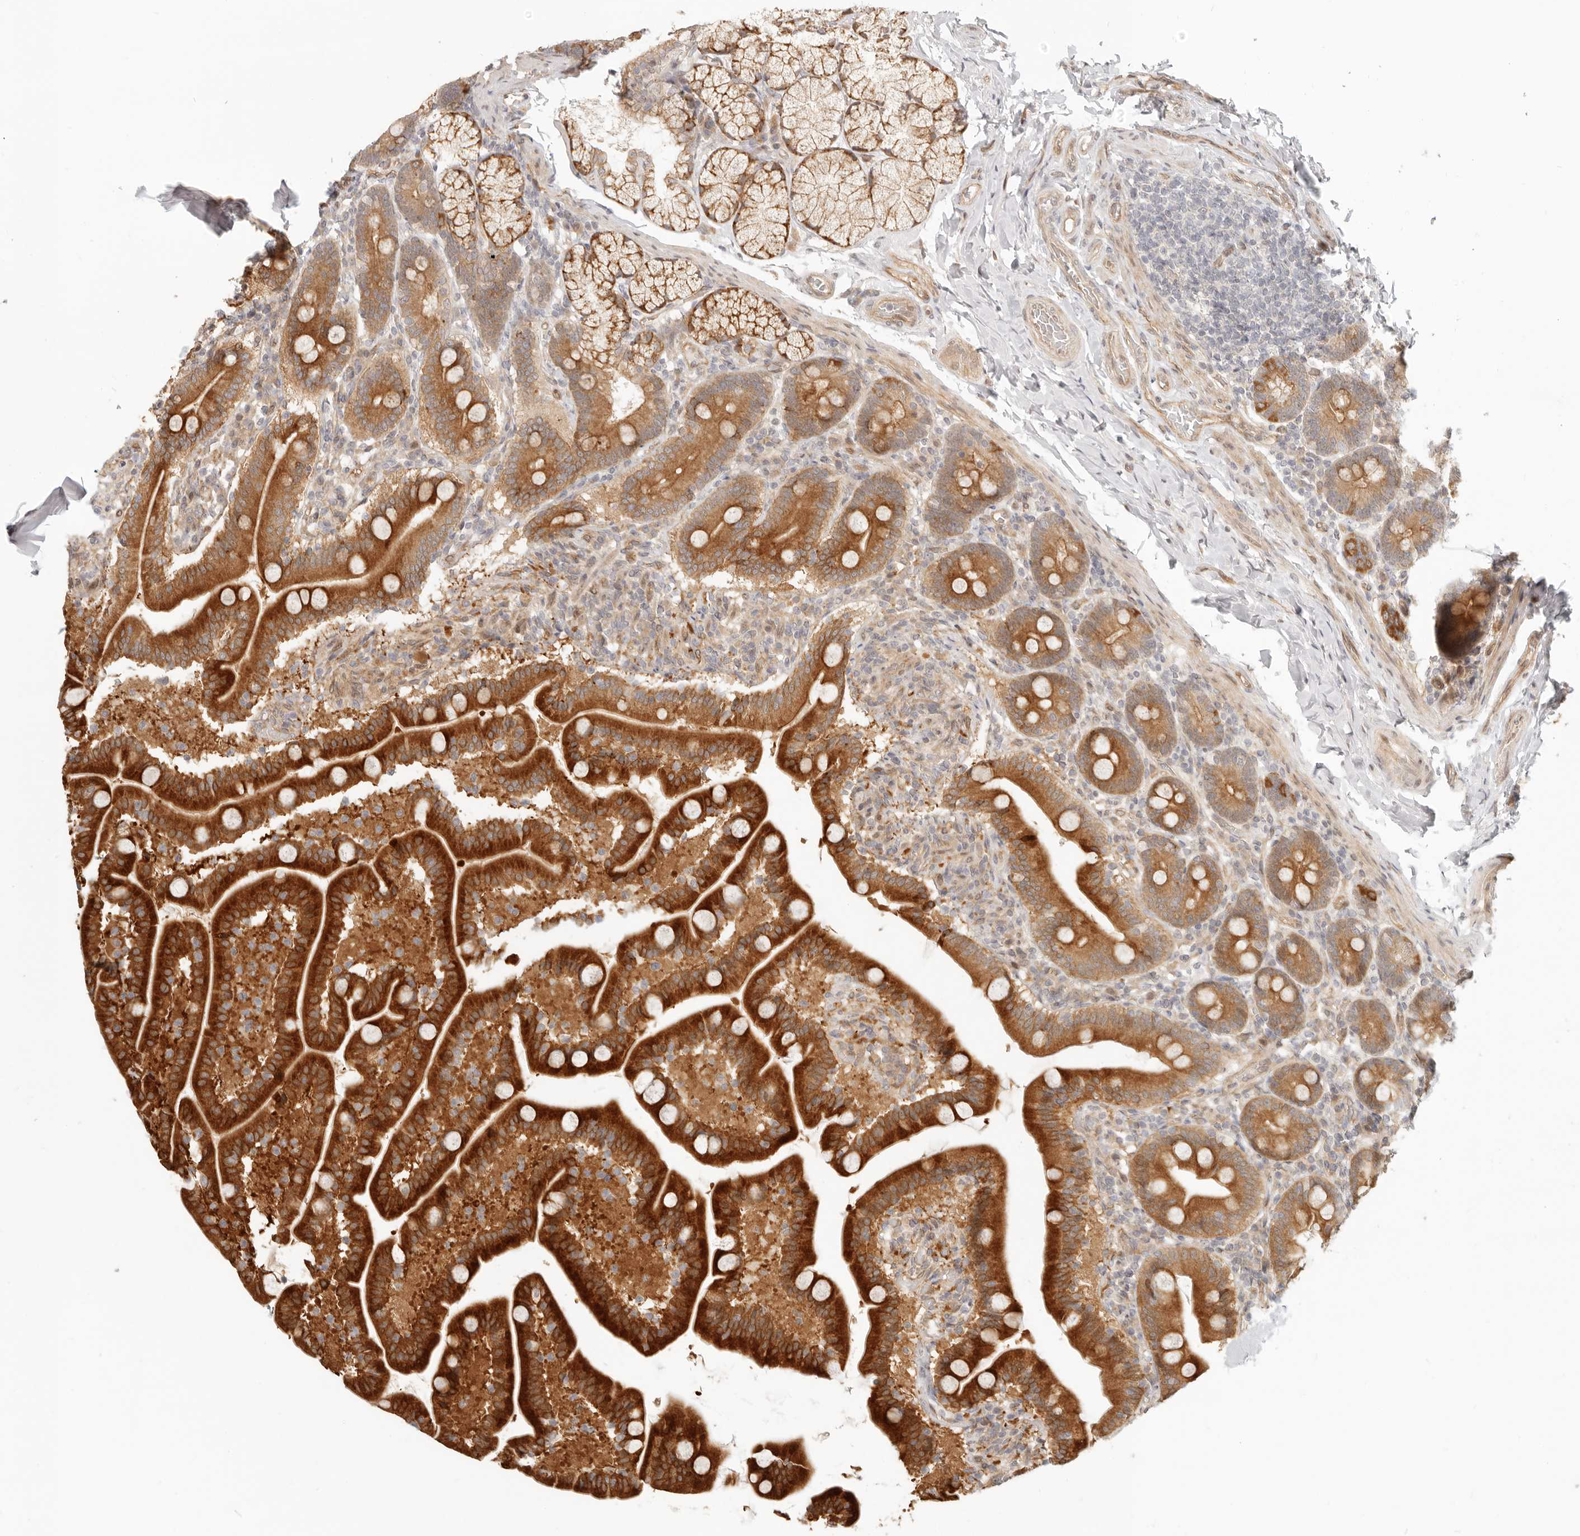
{"staining": {"intensity": "strong", "quantity": ">75%", "location": "cytoplasmic/membranous"}, "tissue": "duodenum", "cell_type": "Glandular cells", "image_type": "normal", "snomed": [{"axis": "morphology", "description": "Normal tissue, NOS"}, {"axis": "topography", "description": "Duodenum"}], "caption": "IHC of benign duodenum displays high levels of strong cytoplasmic/membranous expression in about >75% of glandular cells.", "gene": "TUFT1", "patient": {"sex": "male", "age": 54}}